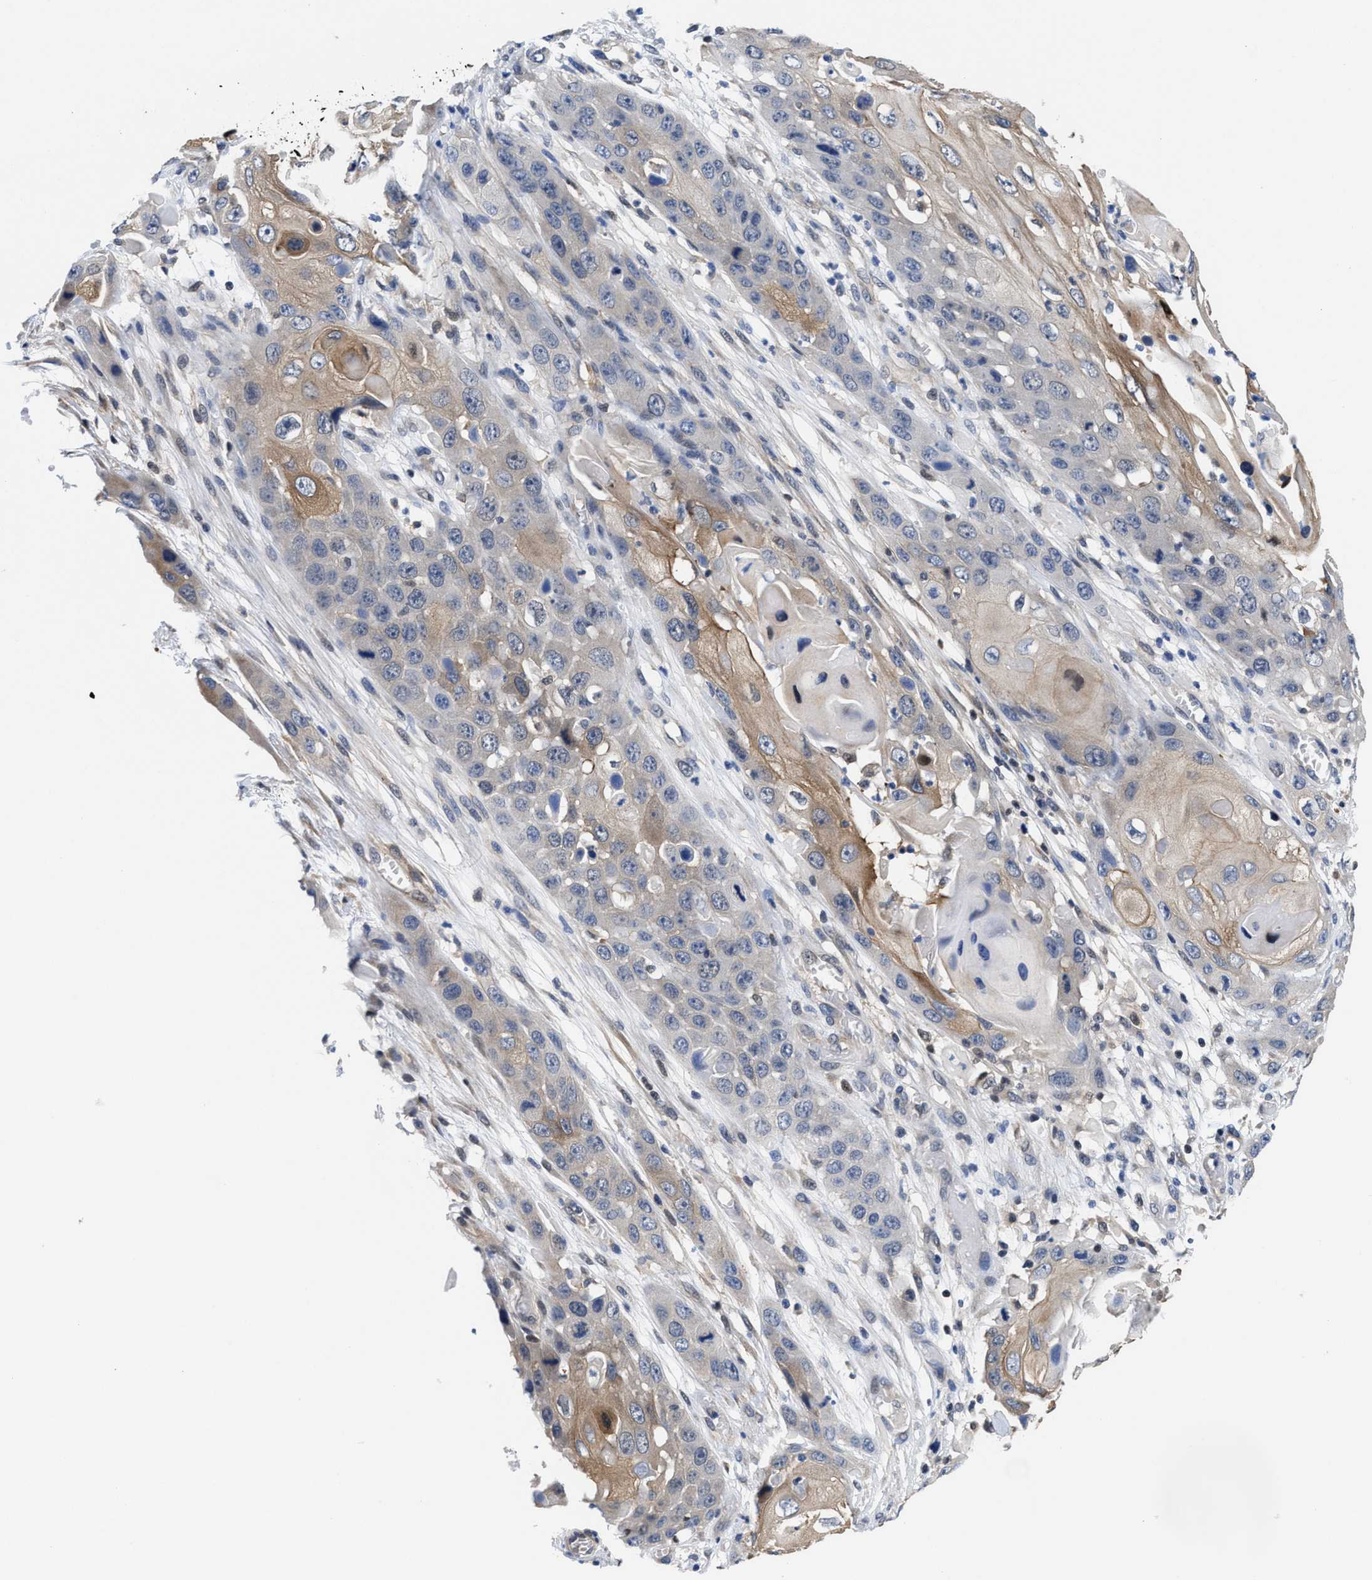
{"staining": {"intensity": "moderate", "quantity": "<25%", "location": "cytoplasmic/membranous"}, "tissue": "skin cancer", "cell_type": "Tumor cells", "image_type": "cancer", "snomed": [{"axis": "morphology", "description": "Squamous cell carcinoma, NOS"}, {"axis": "topography", "description": "Skin"}], "caption": "Protein staining of skin squamous cell carcinoma tissue shows moderate cytoplasmic/membranous positivity in approximately <25% of tumor cells.", "gene": "KIF12", "patient": {"sex": "male", "age": 55}}